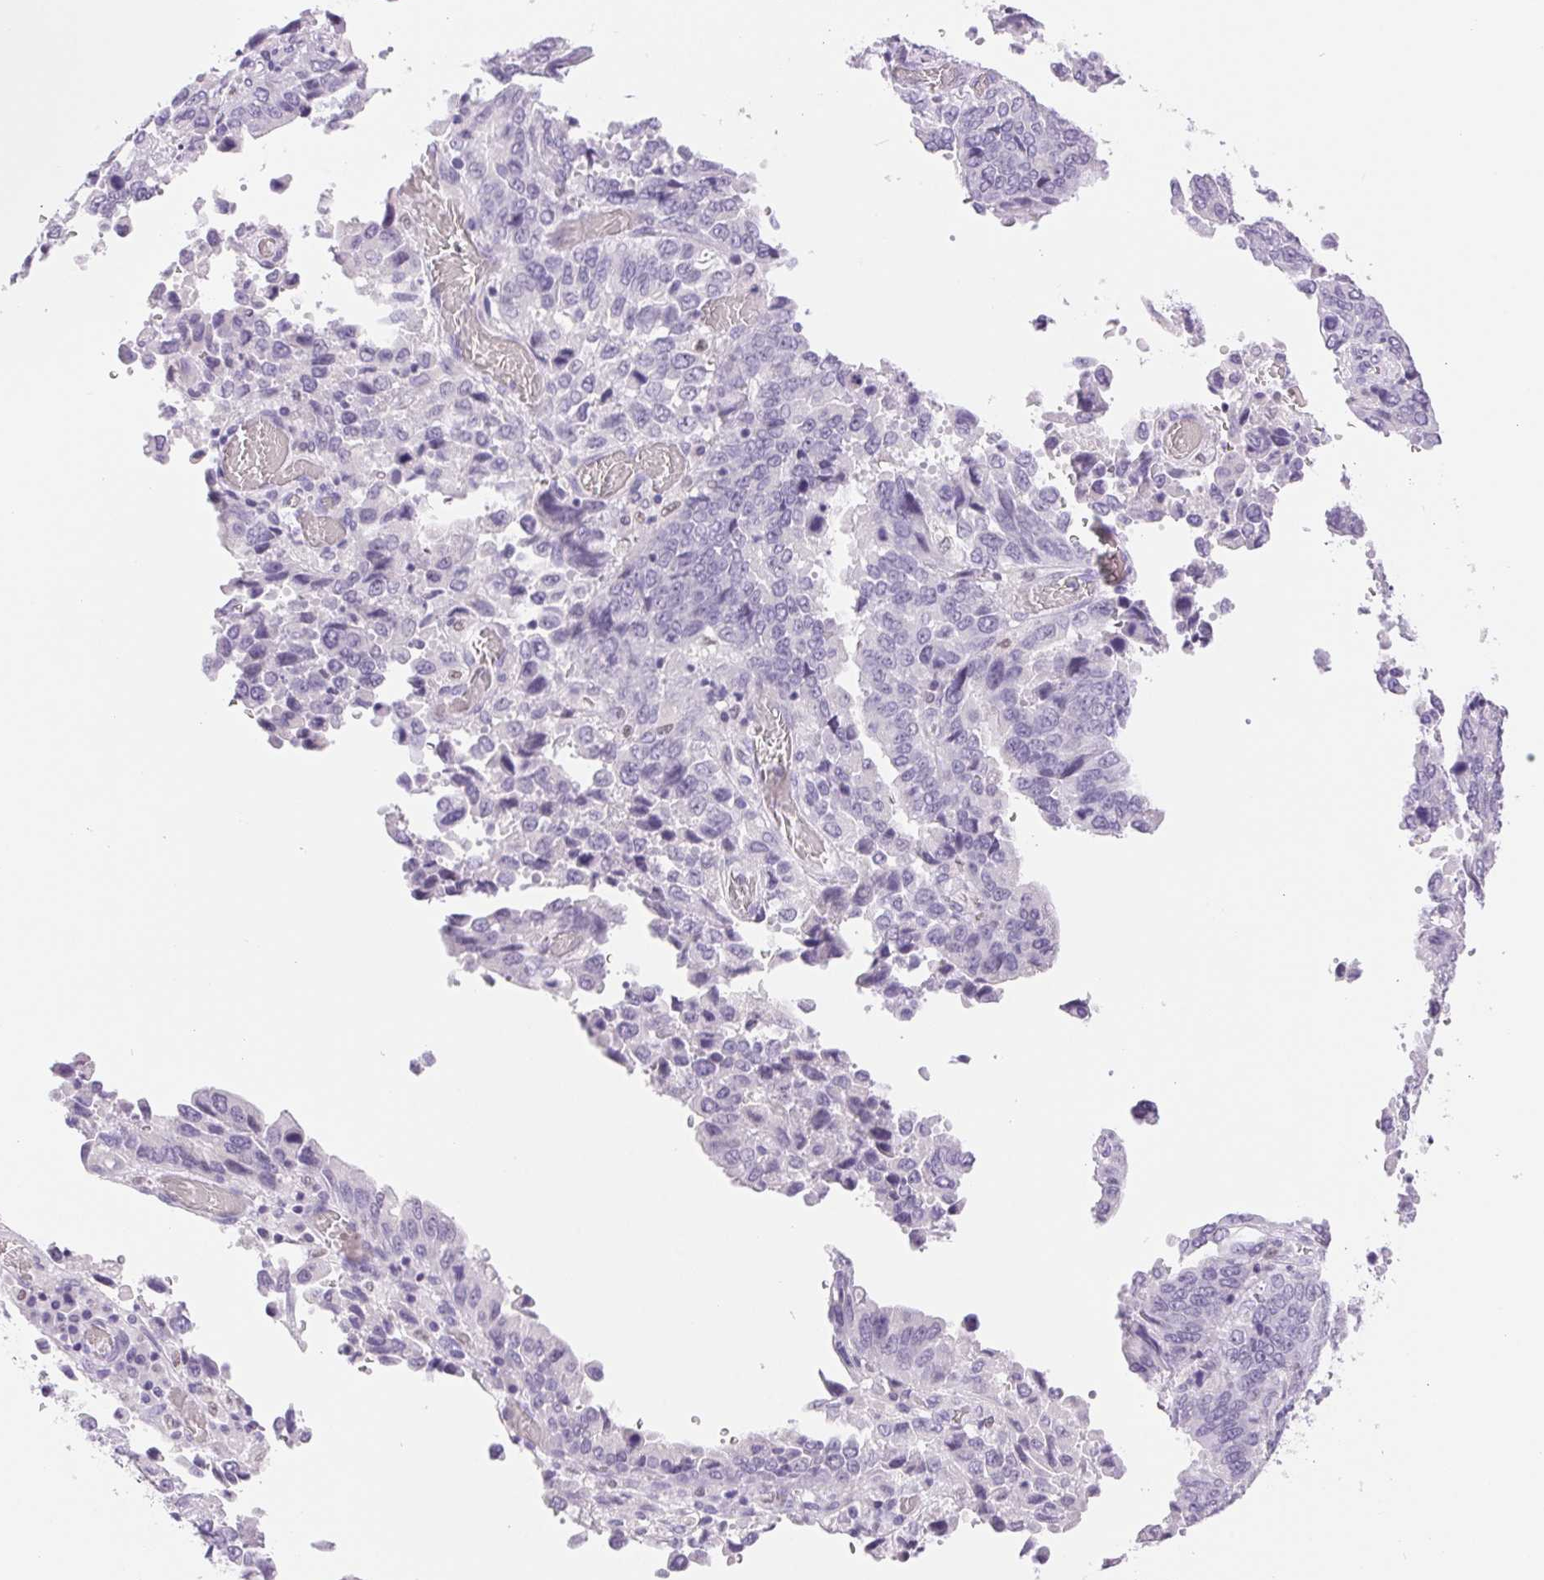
{"staining": {"intensity": "negative", "quantity": "none", "location": "none"}, "tissue": "stomach cancer", "cell_type": "Tumor cells", "image_type": "cancer", "snomed": [{"axis": "morphology", "description": "Adenocarcinoma, NOS"}, {"axis": "topography", "description": "Stomach, upper"}], "caption": "Immunohistochemistry histopathology image of human stomach cancer (adenocarcinoma) stained for a protein (brown), which displays no expression in tumor cells.", "gene": "ASGR2", "patient": {"sex": "male", "age": 74}}